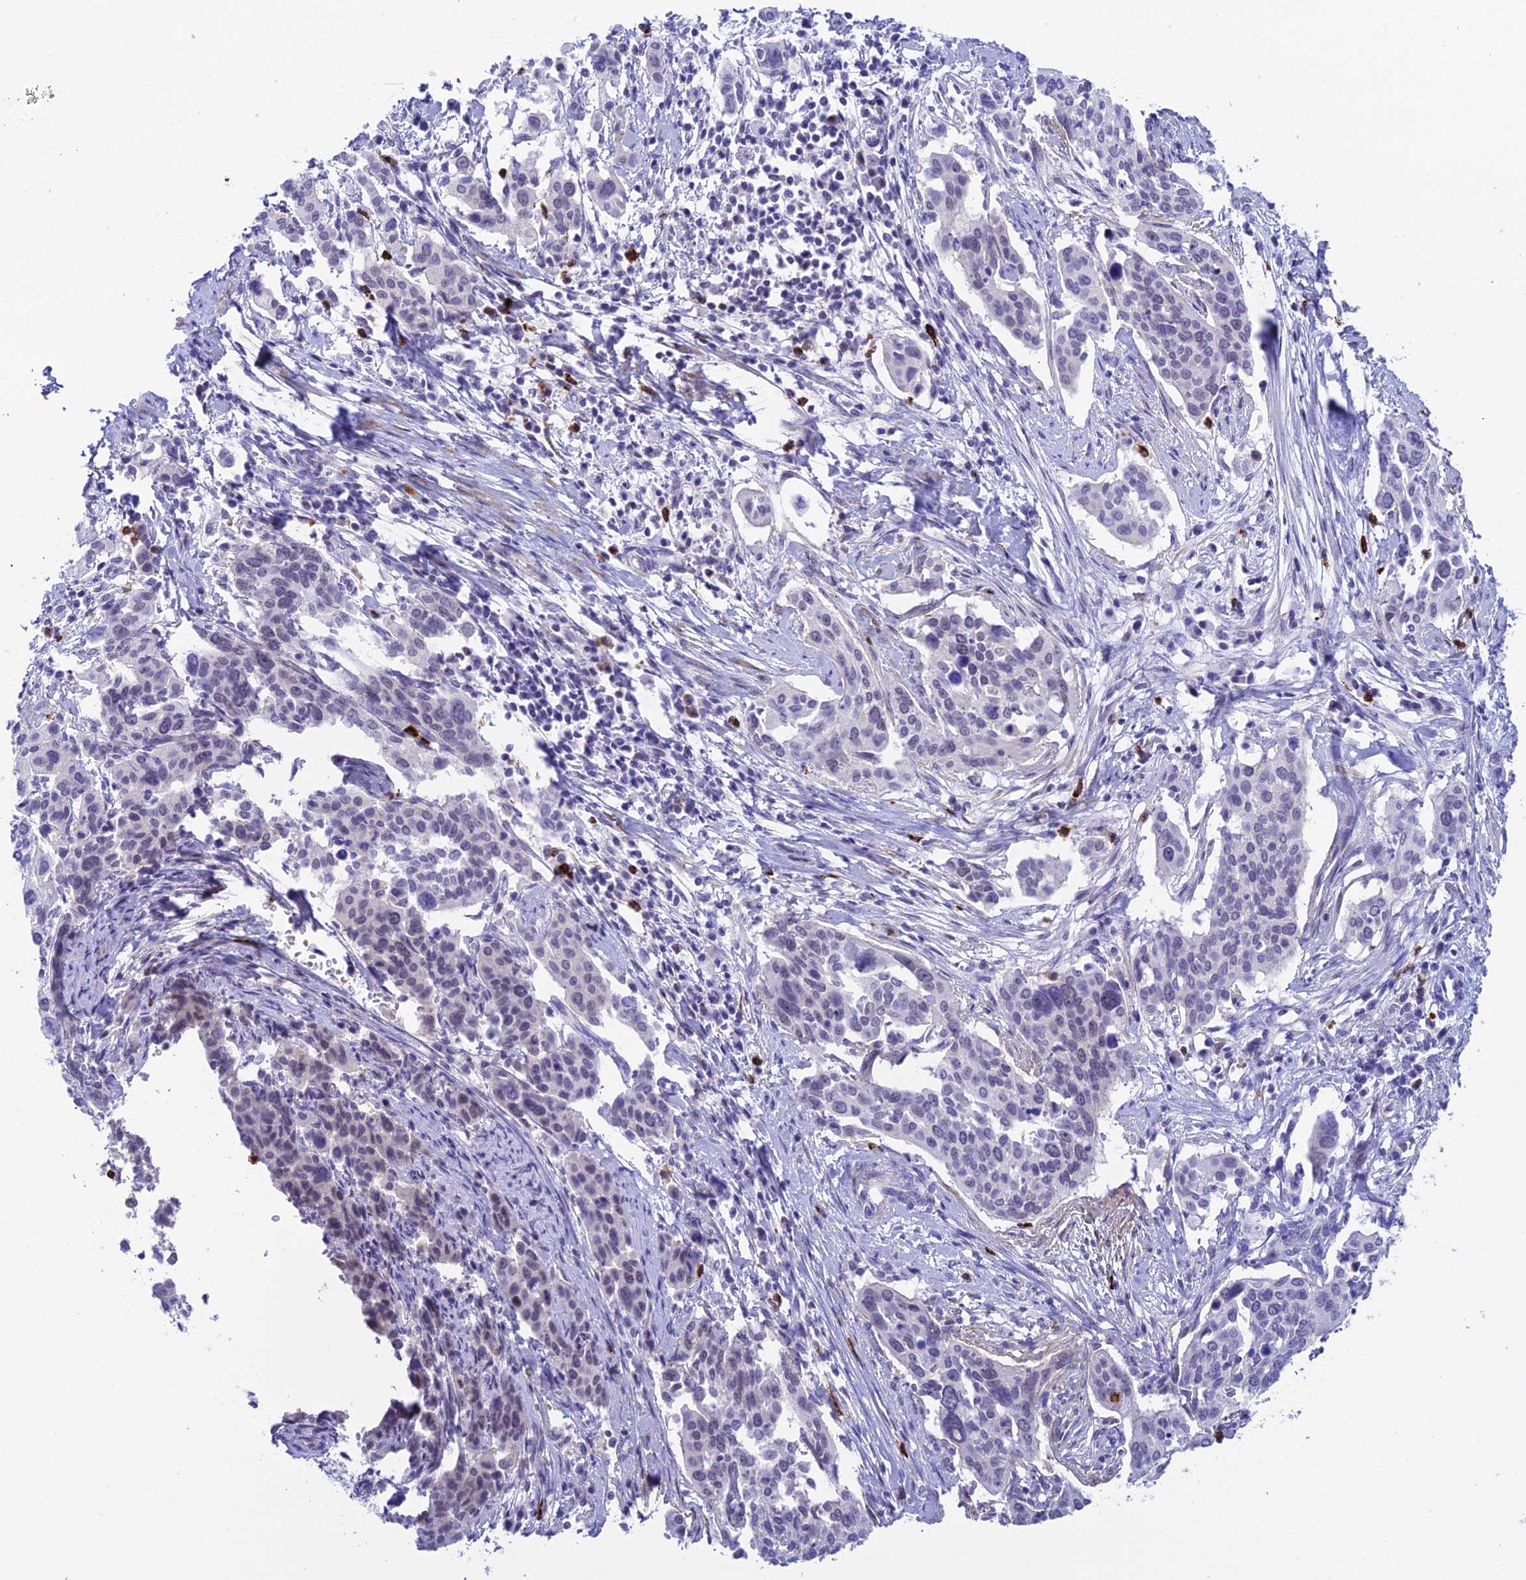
{"staining": {"intensity": "negative", "quantity": "none", "location": "none"}, "tissue": "cervical cancer", "cell_type": "Tumor cells", "image_type": "cancer", "snomed": [{"axis": "morphology", "description": "Squamous cell carcinoma, NOS"}, {"axis": "topography", "description": "Cervix"}], "caption": "This is an immunohistochemistry histopathology image of squamous cell carcinoma (cervical). There is no positivity in tumor cells.", "gene": "COL6A6", "patient": {"sex": "female", "age": 44}}